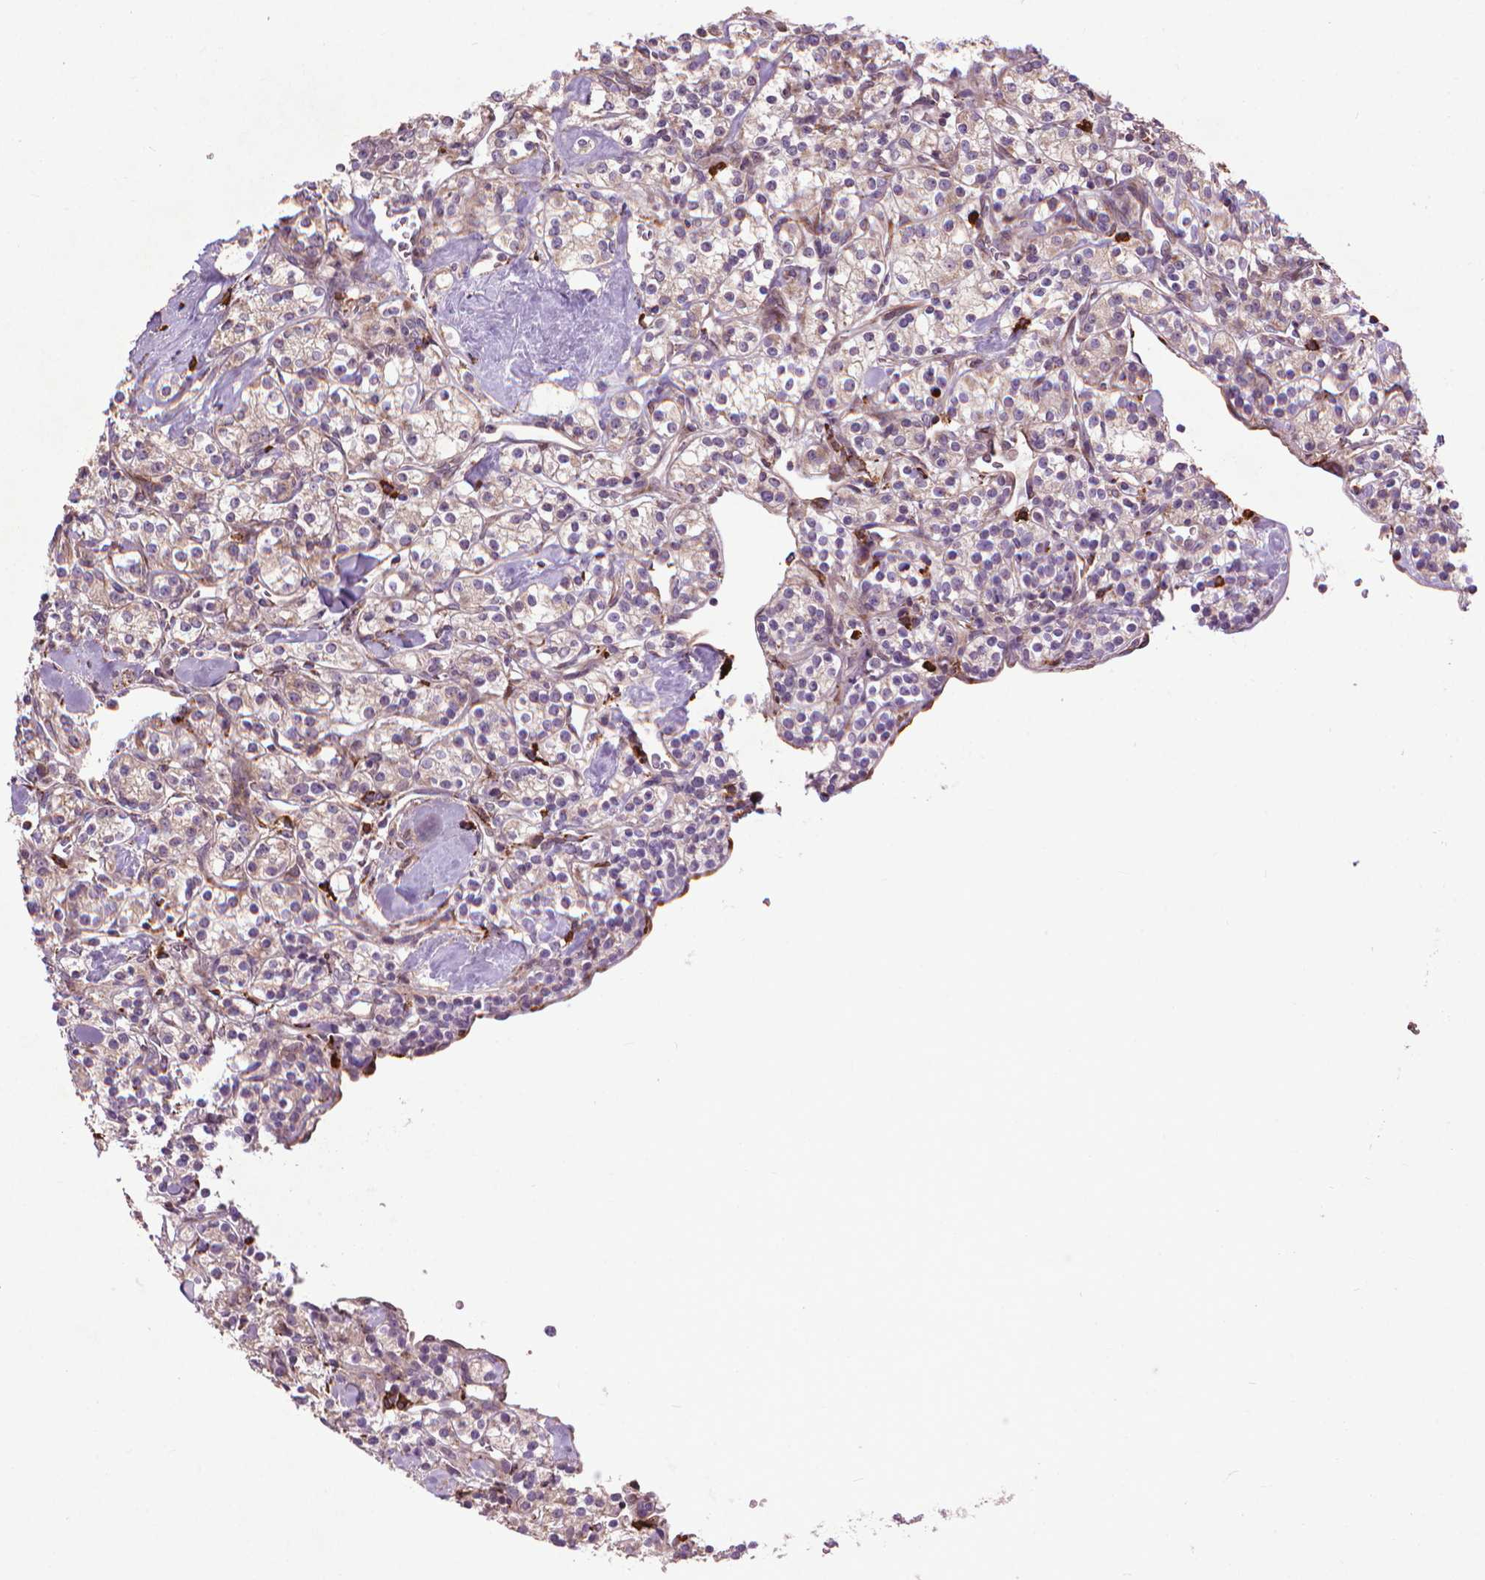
{"staining": {"intensity": "negative", "quantity": "none", "location": "none"}, "tissue": "renal cancer", "cell_type": "Tumor cells", "image_type": "cancer", "snomed": [{"axis": "morphology", "description": "Adenocarcinoma, NOS"}, {"axis": "topography", "description": "Kidney"}], "caption": "Renal cancer was stained to show a protein in brown. There is no significant positivity in tumor cells.", "gene": "MYH14", "patient": {"sex": "male", "age": 77}}